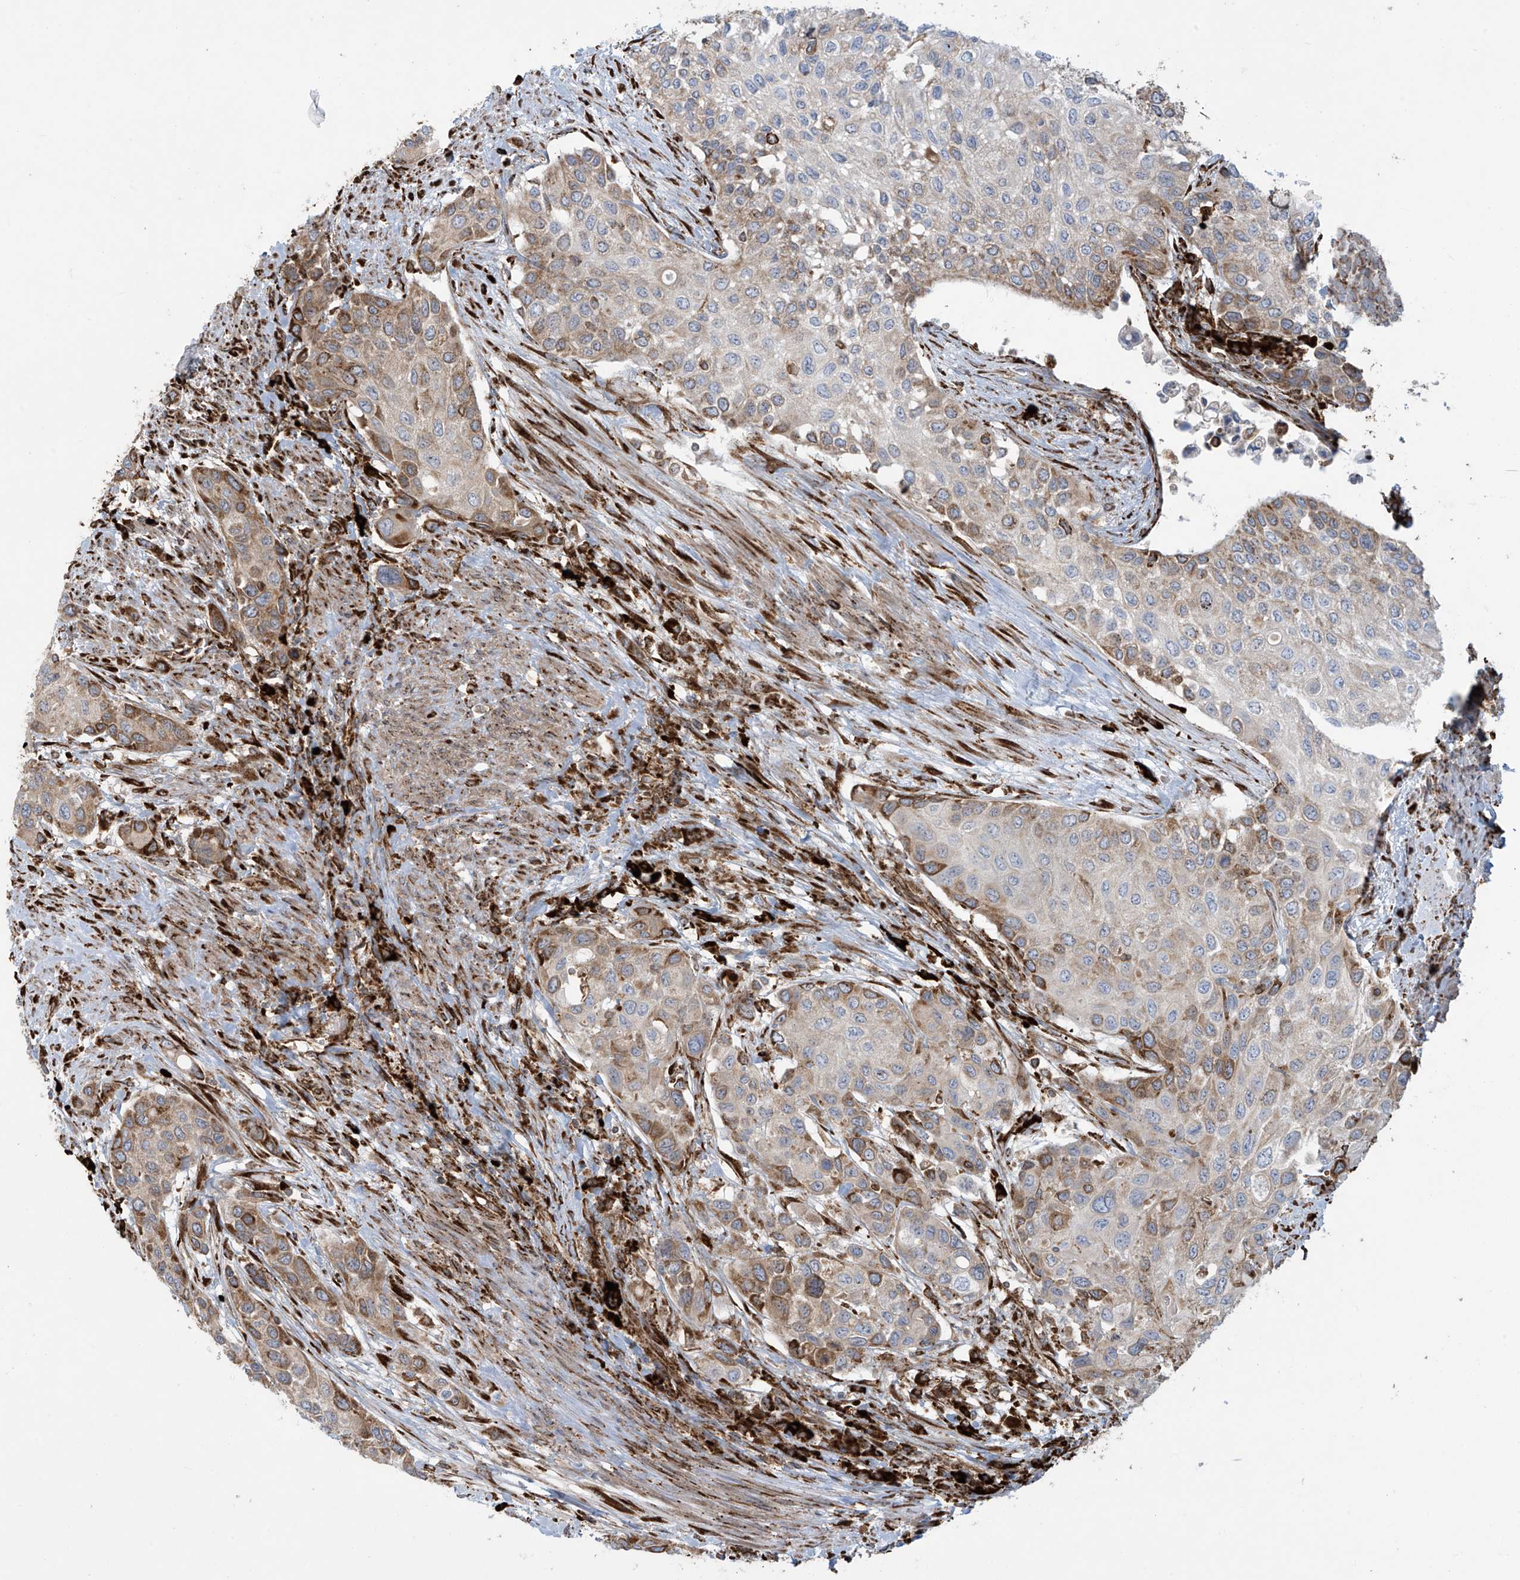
{"staining": {"intensity": "moderate", "quantity": "25%-75%", "location": "cytoplasmic/membranous"}, "tissue": "urothelial cancer", "cell_type": "Tumor cells", "image_type": "cancer", "snomed": [{"axis": "morphology", "description": "Normal tissue, NOS"}, {"axis": "morphology", "description": "Urothelial carcinoma, High grade"}, {"axis": "topography", "description": "Vascular tissue"}, {"axis": "topography", "description": "Urinary bladder"}], "caption": "Human urothelial cancer stained with a protein marker shows moderate staining in tumor cells.", "gene": "MX1", "patient": {"sex": "female", "age": 56}}